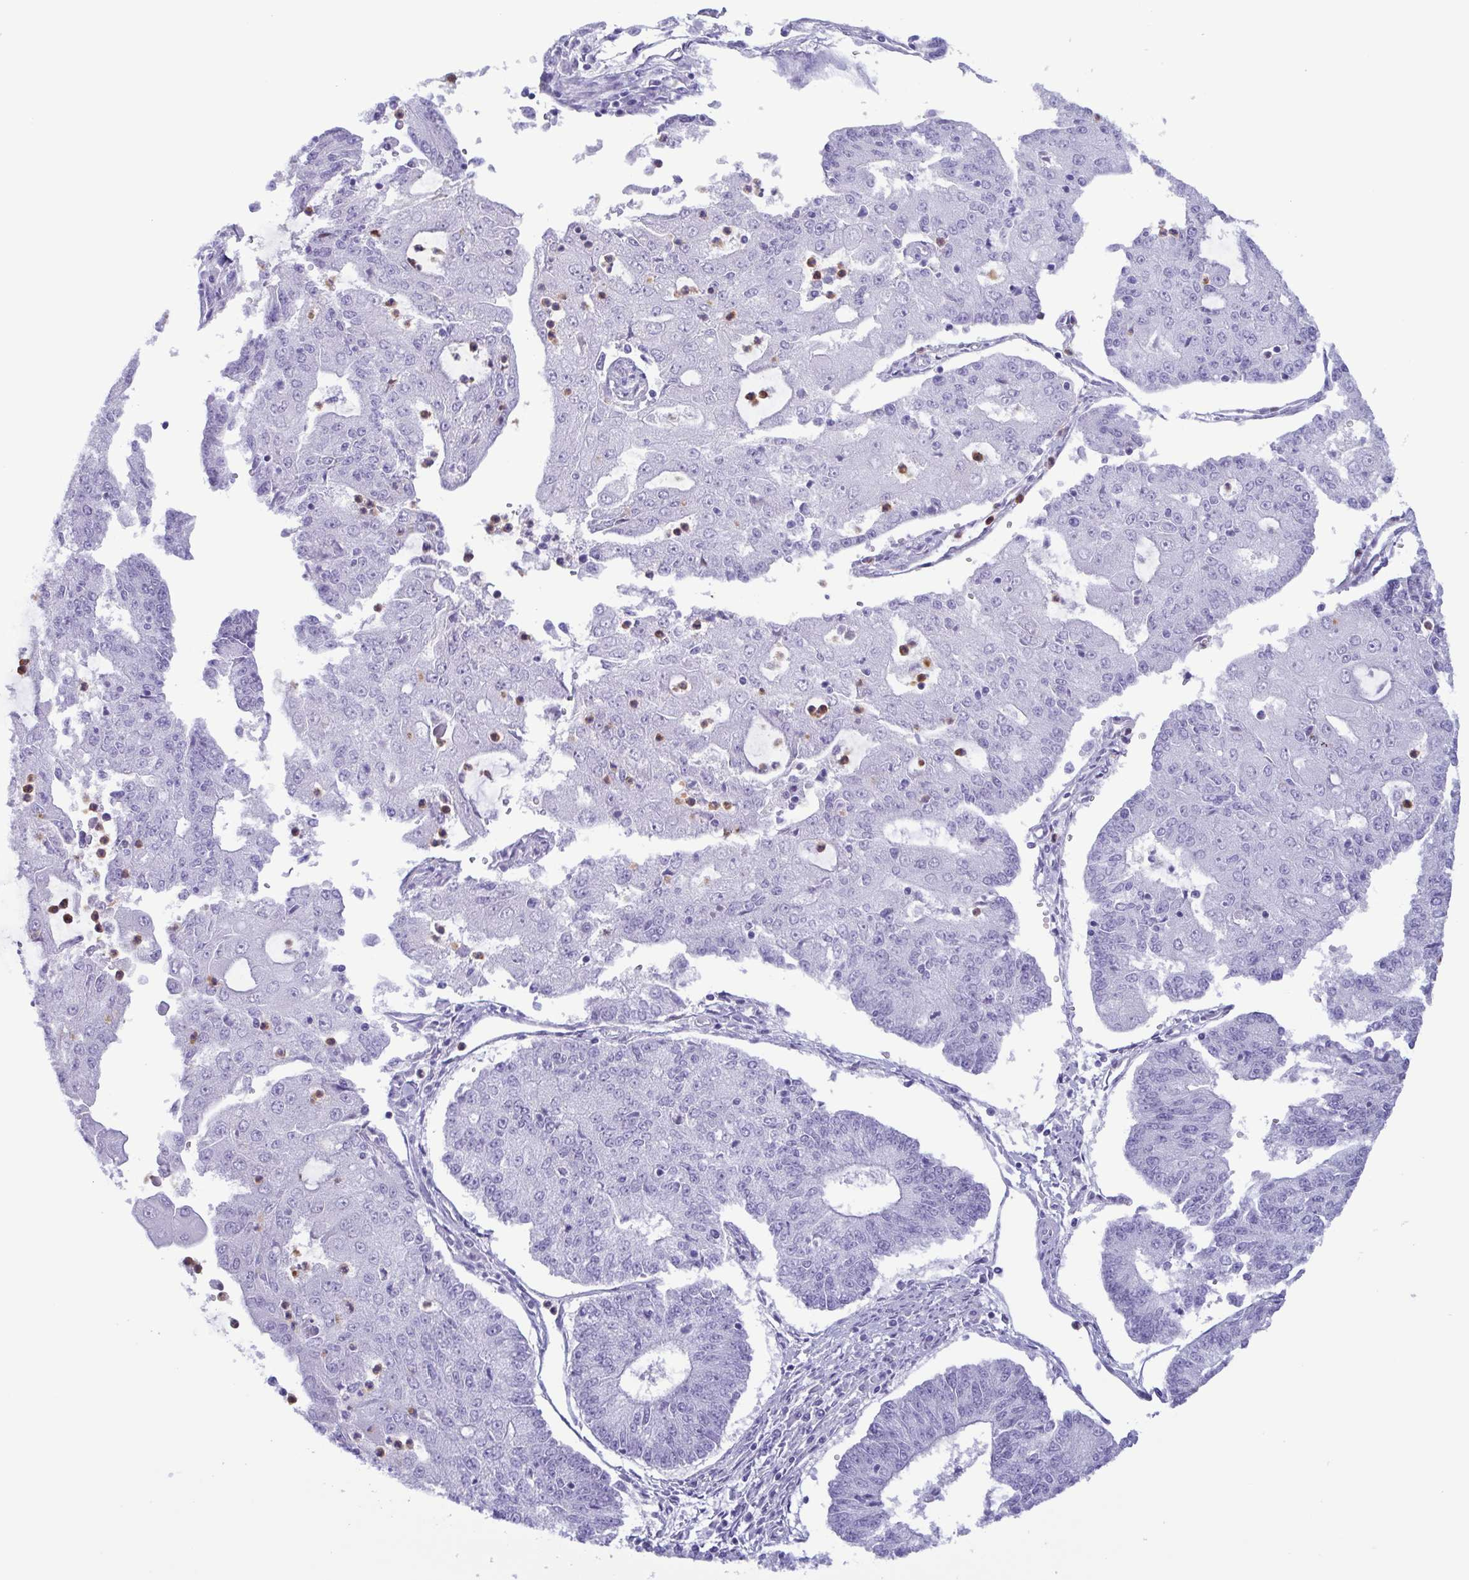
{"staining": {"intensity": "negative", "quantity": "none", "location": "none"}, "tissue": "endometrial cancer", "cell_type": "Tumor cells", "image_type": "cancer", "snomed": [{"axis": "morphology", "description": "Adenocarcinoma, NOS"}, {"axis": "topography", "description": "Endometrium"}], "caption": "A high-resolution micrograph shows IHC staining of adenocarcinoma (endometrial), which shows no significant staining in tumor cells. (DAB (3,3'-diaminobenzidine) immunohistochemistry, high magnification).", "gene": "LTF", "patient": {"sex": "female", "age": 56}}